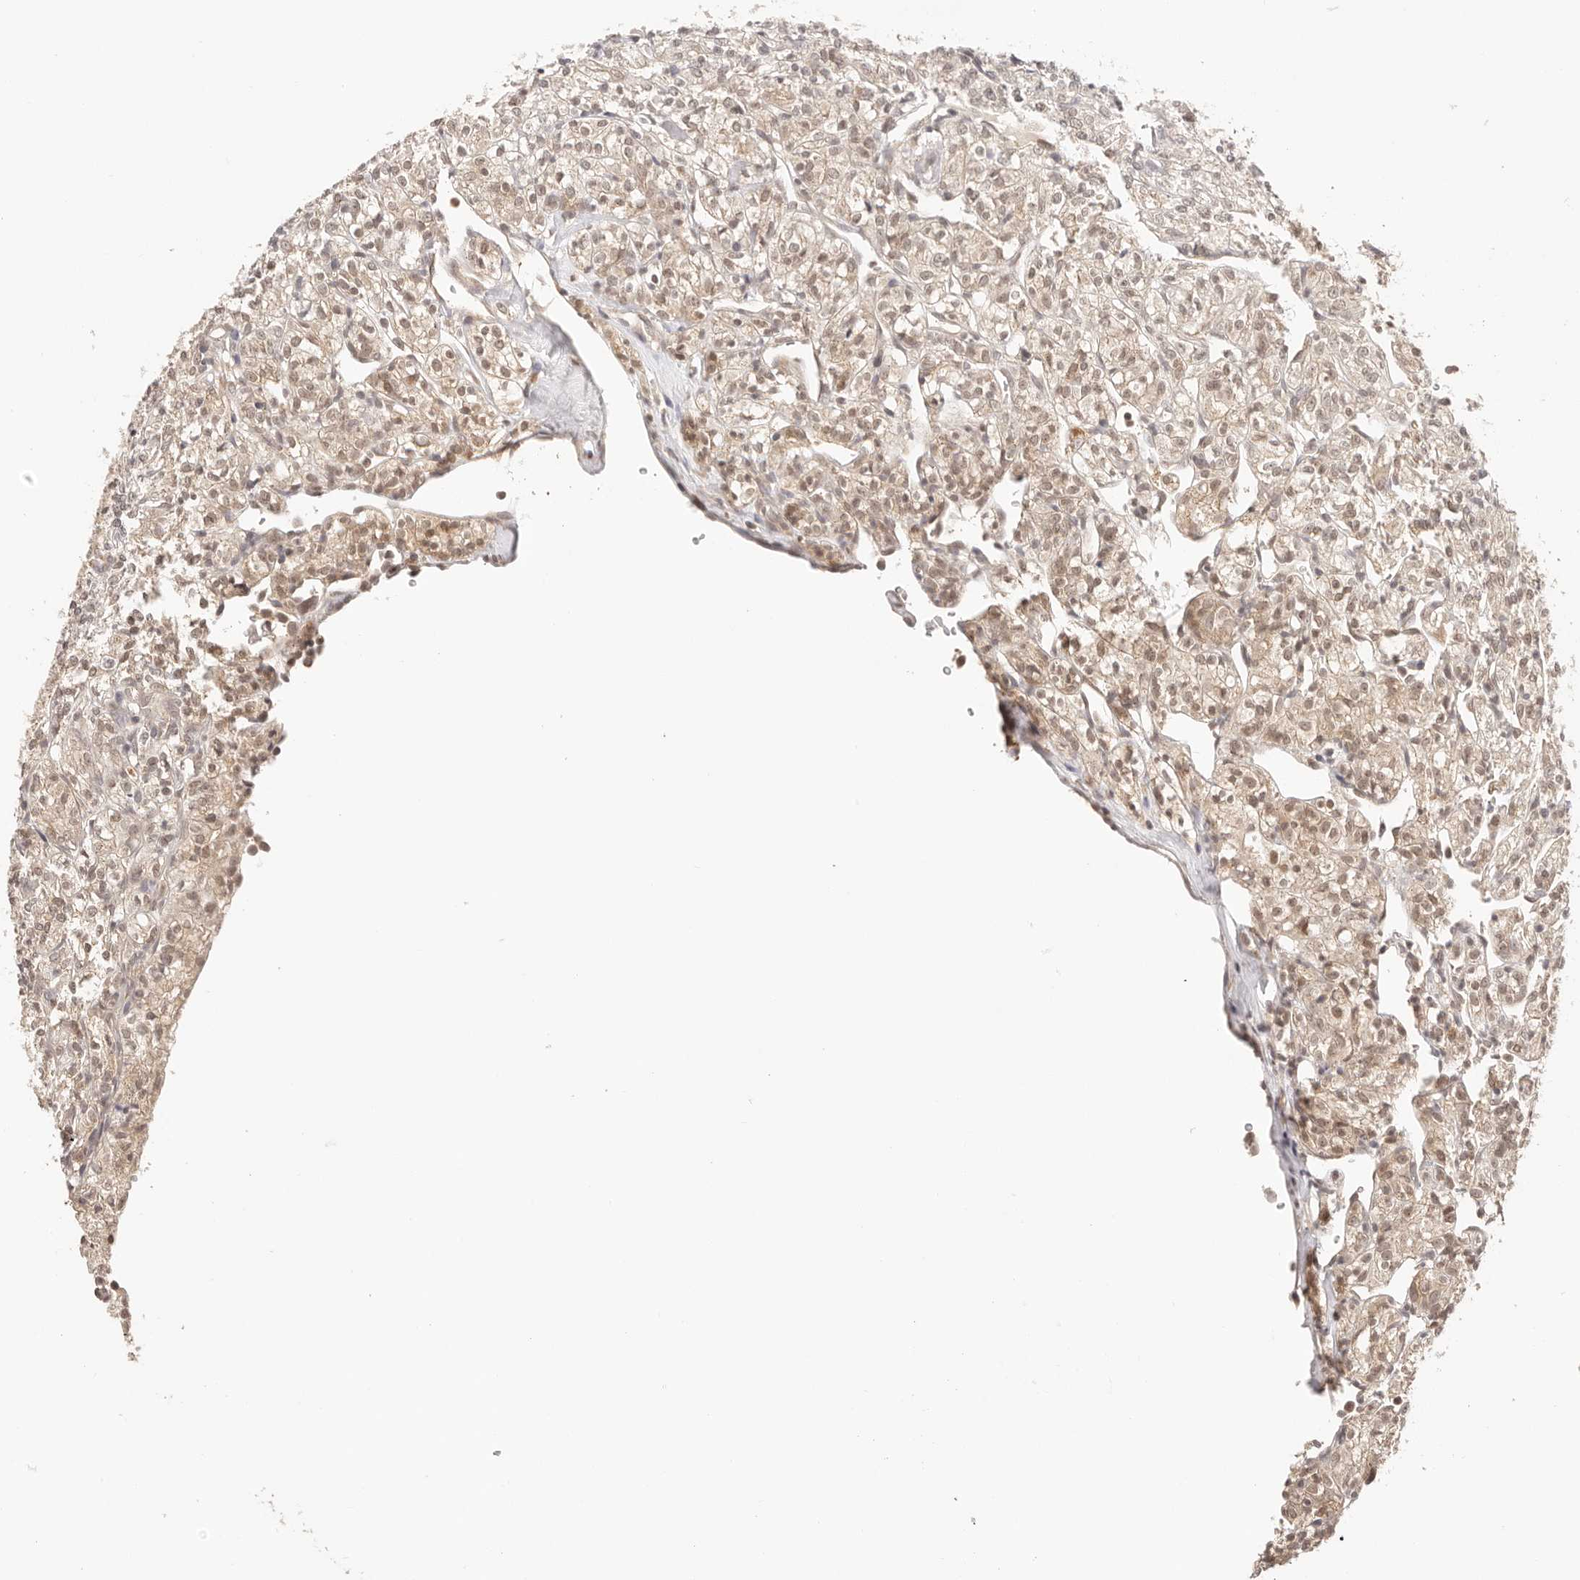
{"staining": {"intensity": "weak", "quantity": ">75%", "location": "cytoplasmic/membranous,nuclear"}, "tissue": "renal cancer", "cell_type": "Tumor cells", "image_type": "cancer", "snomed": [{"axis": "morphology", "description": "Adenocarcinoma, NOS"}, {"axis": "topography", "description": "Kidney"}], "caption": "Immunohistochemistry micrograph of human renal cancer stained for a protein (brown), which exhibits low levels of weak cytoplasmic/membranous and nuclear staining in about >75% of tumor cells.", "gene": "RFC3", "patient": {"sex": "male", "age": 77}}